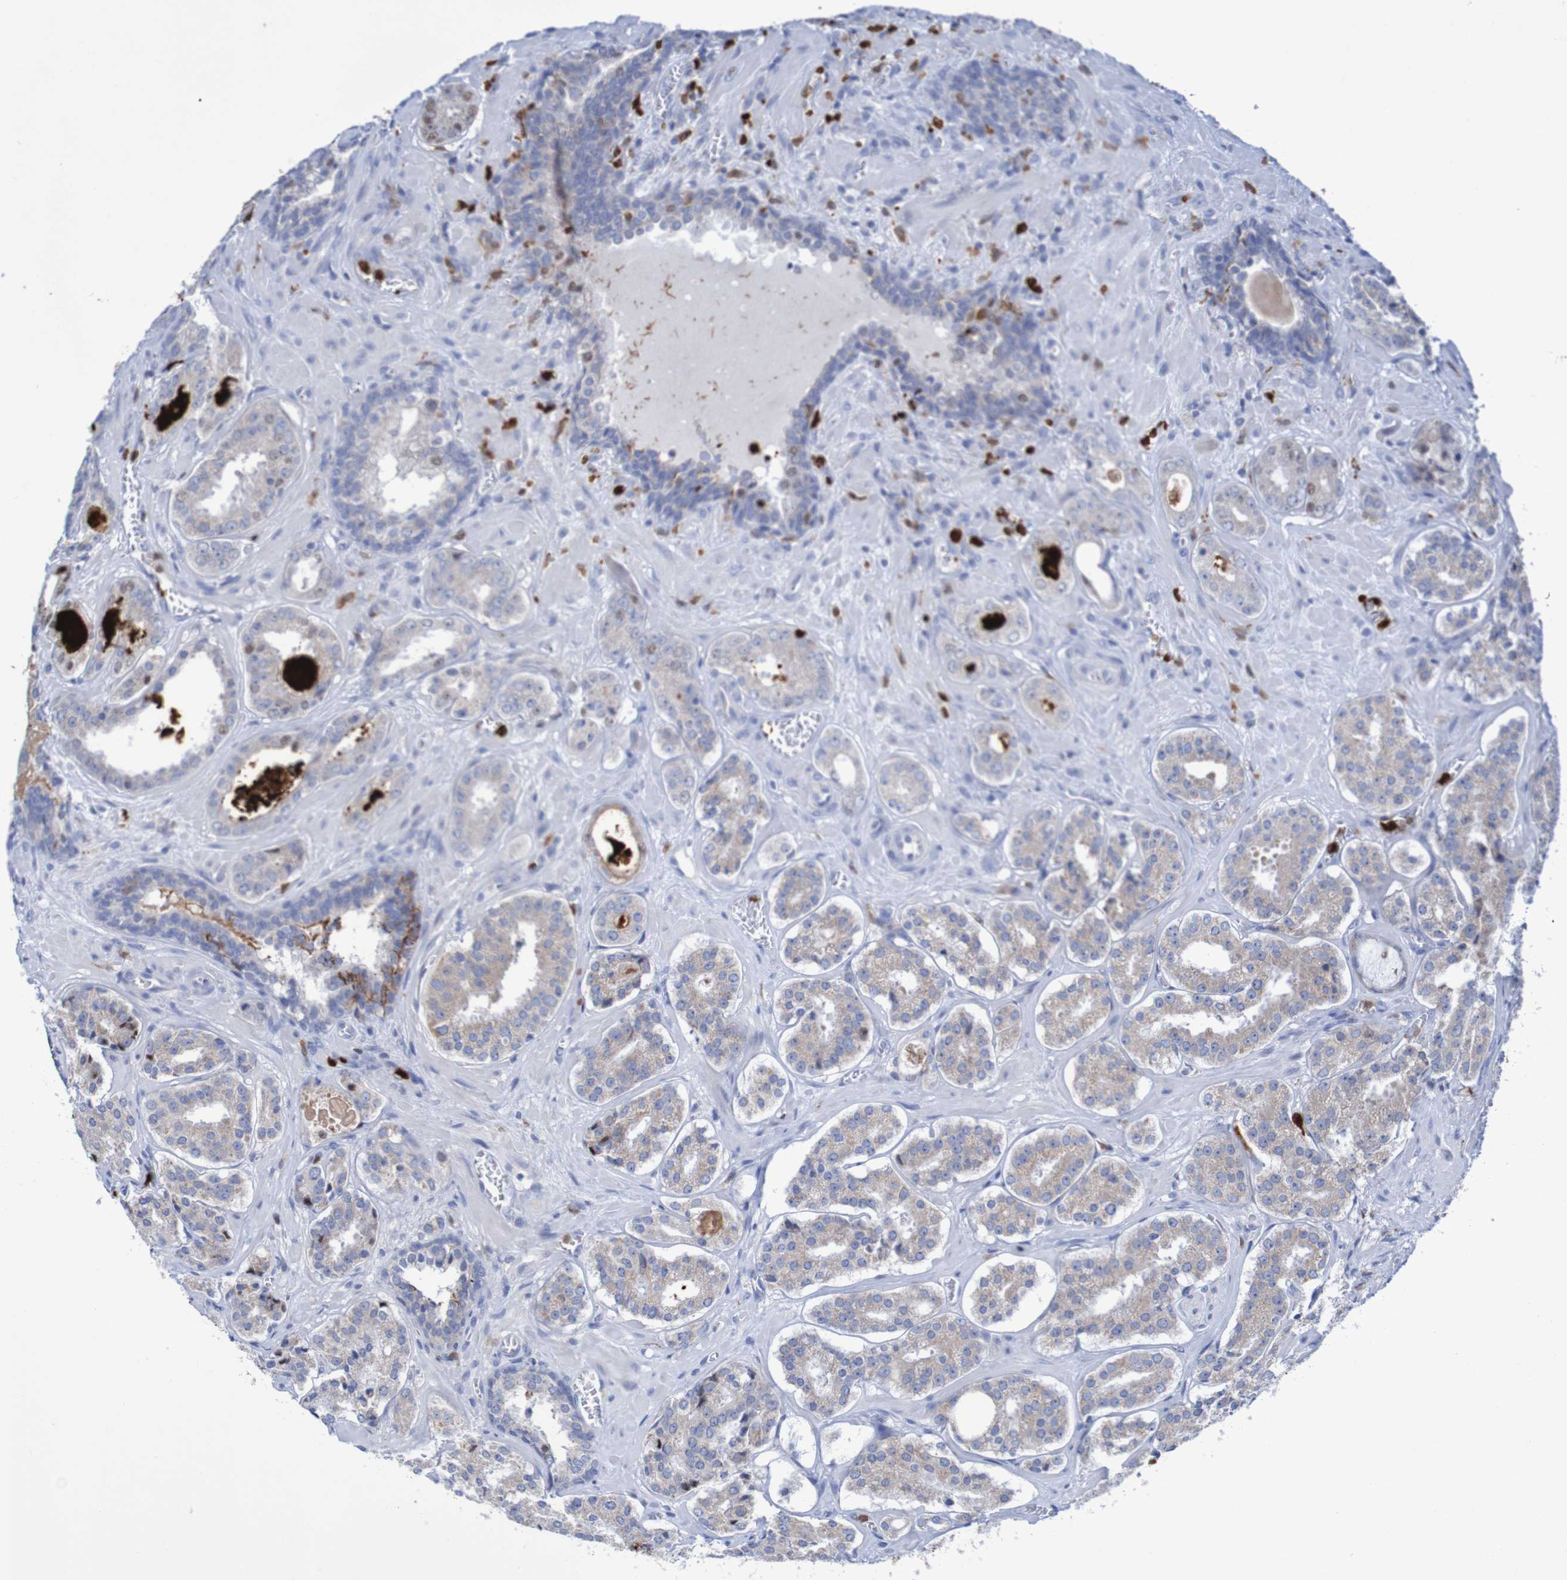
{"staining": {"intensity": "weak", "quantity": ">75%", "location": "cytoplasmic/membranous"}, "tissue": "prostate cancer", "cell_type": "Tumor cells", "image_type": "cancer", "snomed": [{"axis": "morphology", "description": "Adenocarcinoma, High grade"}, {"axis": "topography", "description": "Prostate"}], "caption": "Immunohistochemical staining of prostate cancer displays low levels of weak cytoplasmic/membranous expression in about >75% of tumor cells. The staining was performed using DAB (3,3'-diaminobenzidine), with brown indicating positive protein expression. Nuclei are stained blue with hematoxylin.", "gene": "PARP4", "patient": {"sex": "male", "age": 60}}